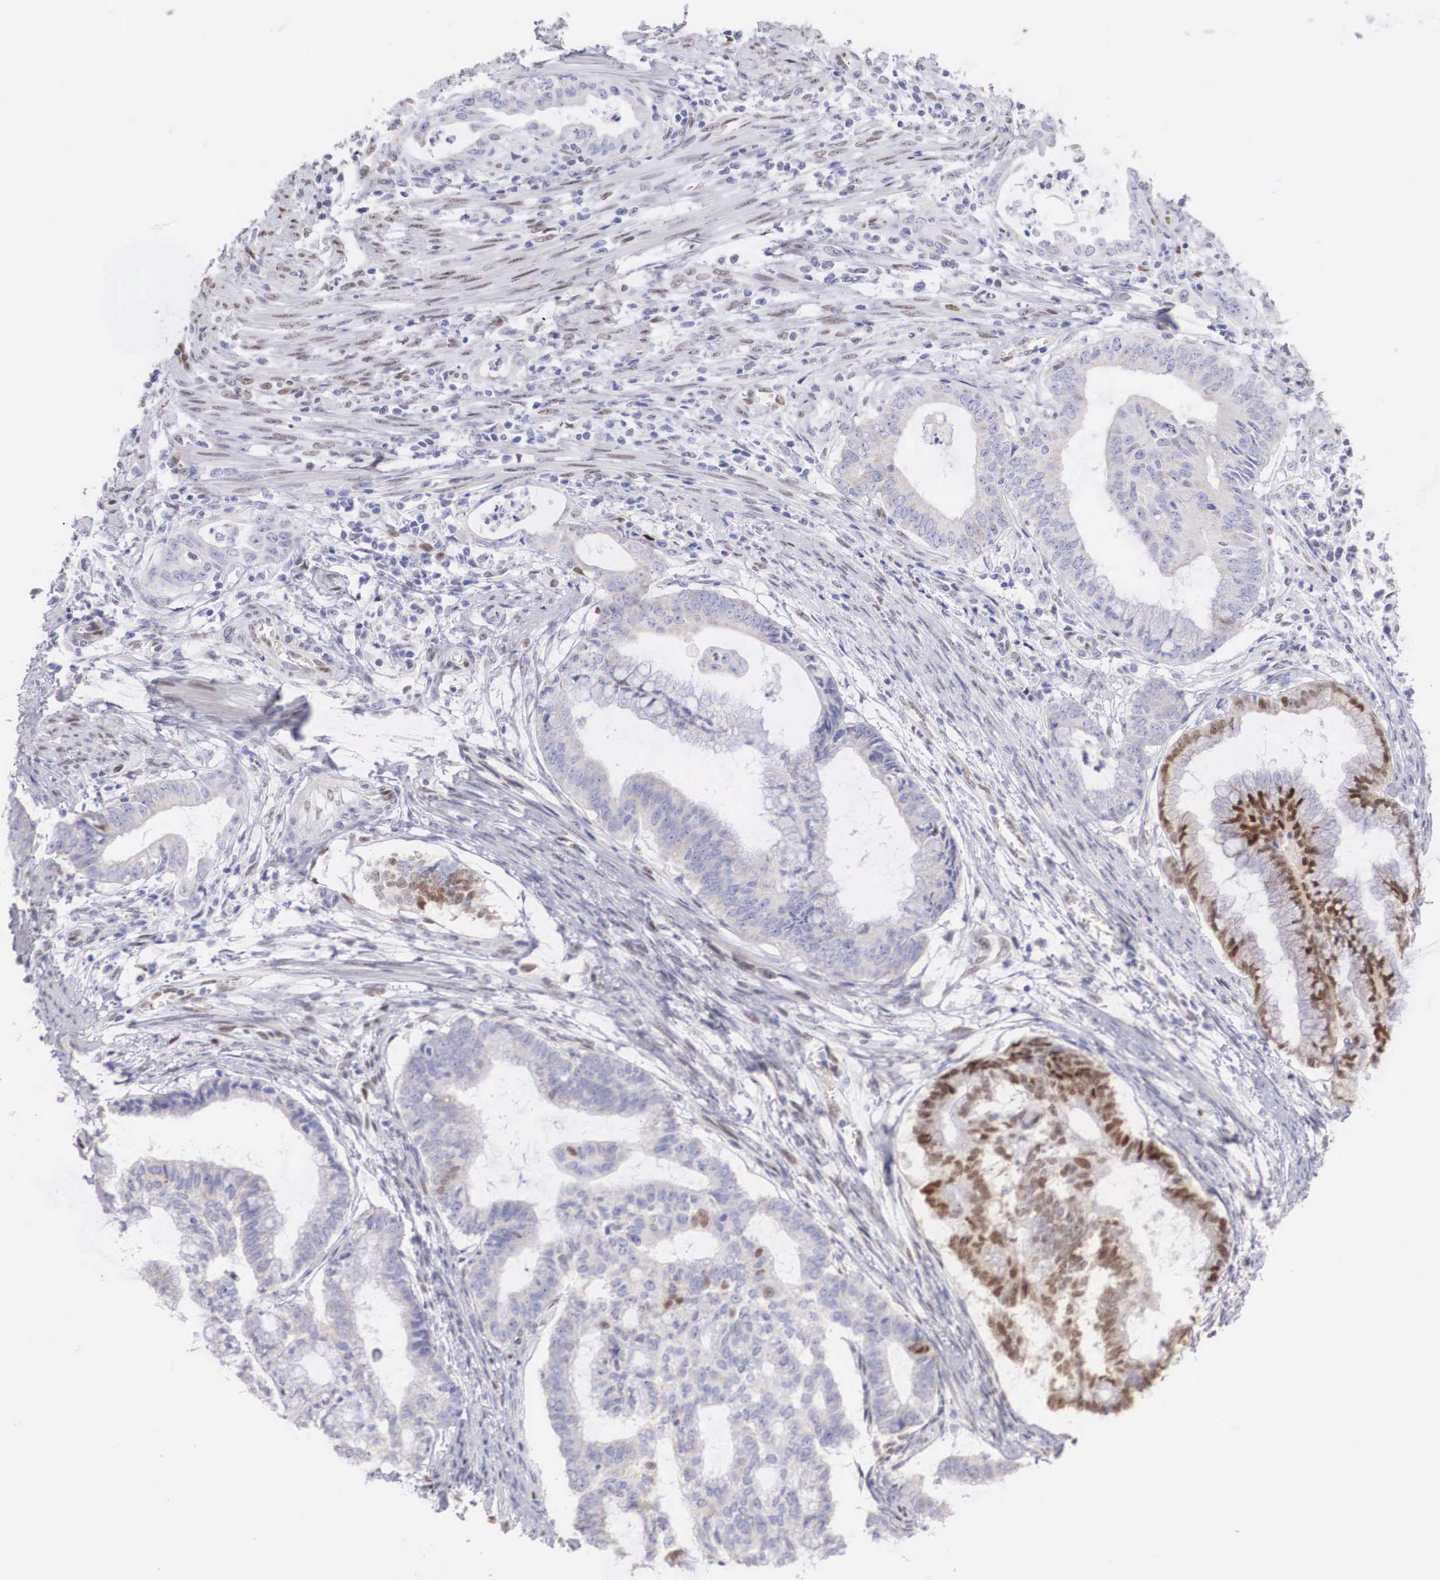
{"staining": {"intensity": "weak", "quantity": "<25%", "location": "nuclear"}, "tissue": "endometrial cancer", "cell_type": "Tumor cells", "image_type": "cancer", "snomed": [{"axis": "morphology", "description": "Adenocarcinoma, NOS"}, {"axis": "topography", "description": "Endometrium"}], "caption": "DAB immunohistochemical staining of human endometrial cancer (adenocarcinoma) reveals no significant staining in tumor cells.", "gene": "HMGN5", "patient": {"sex": "female", "age": 63}}